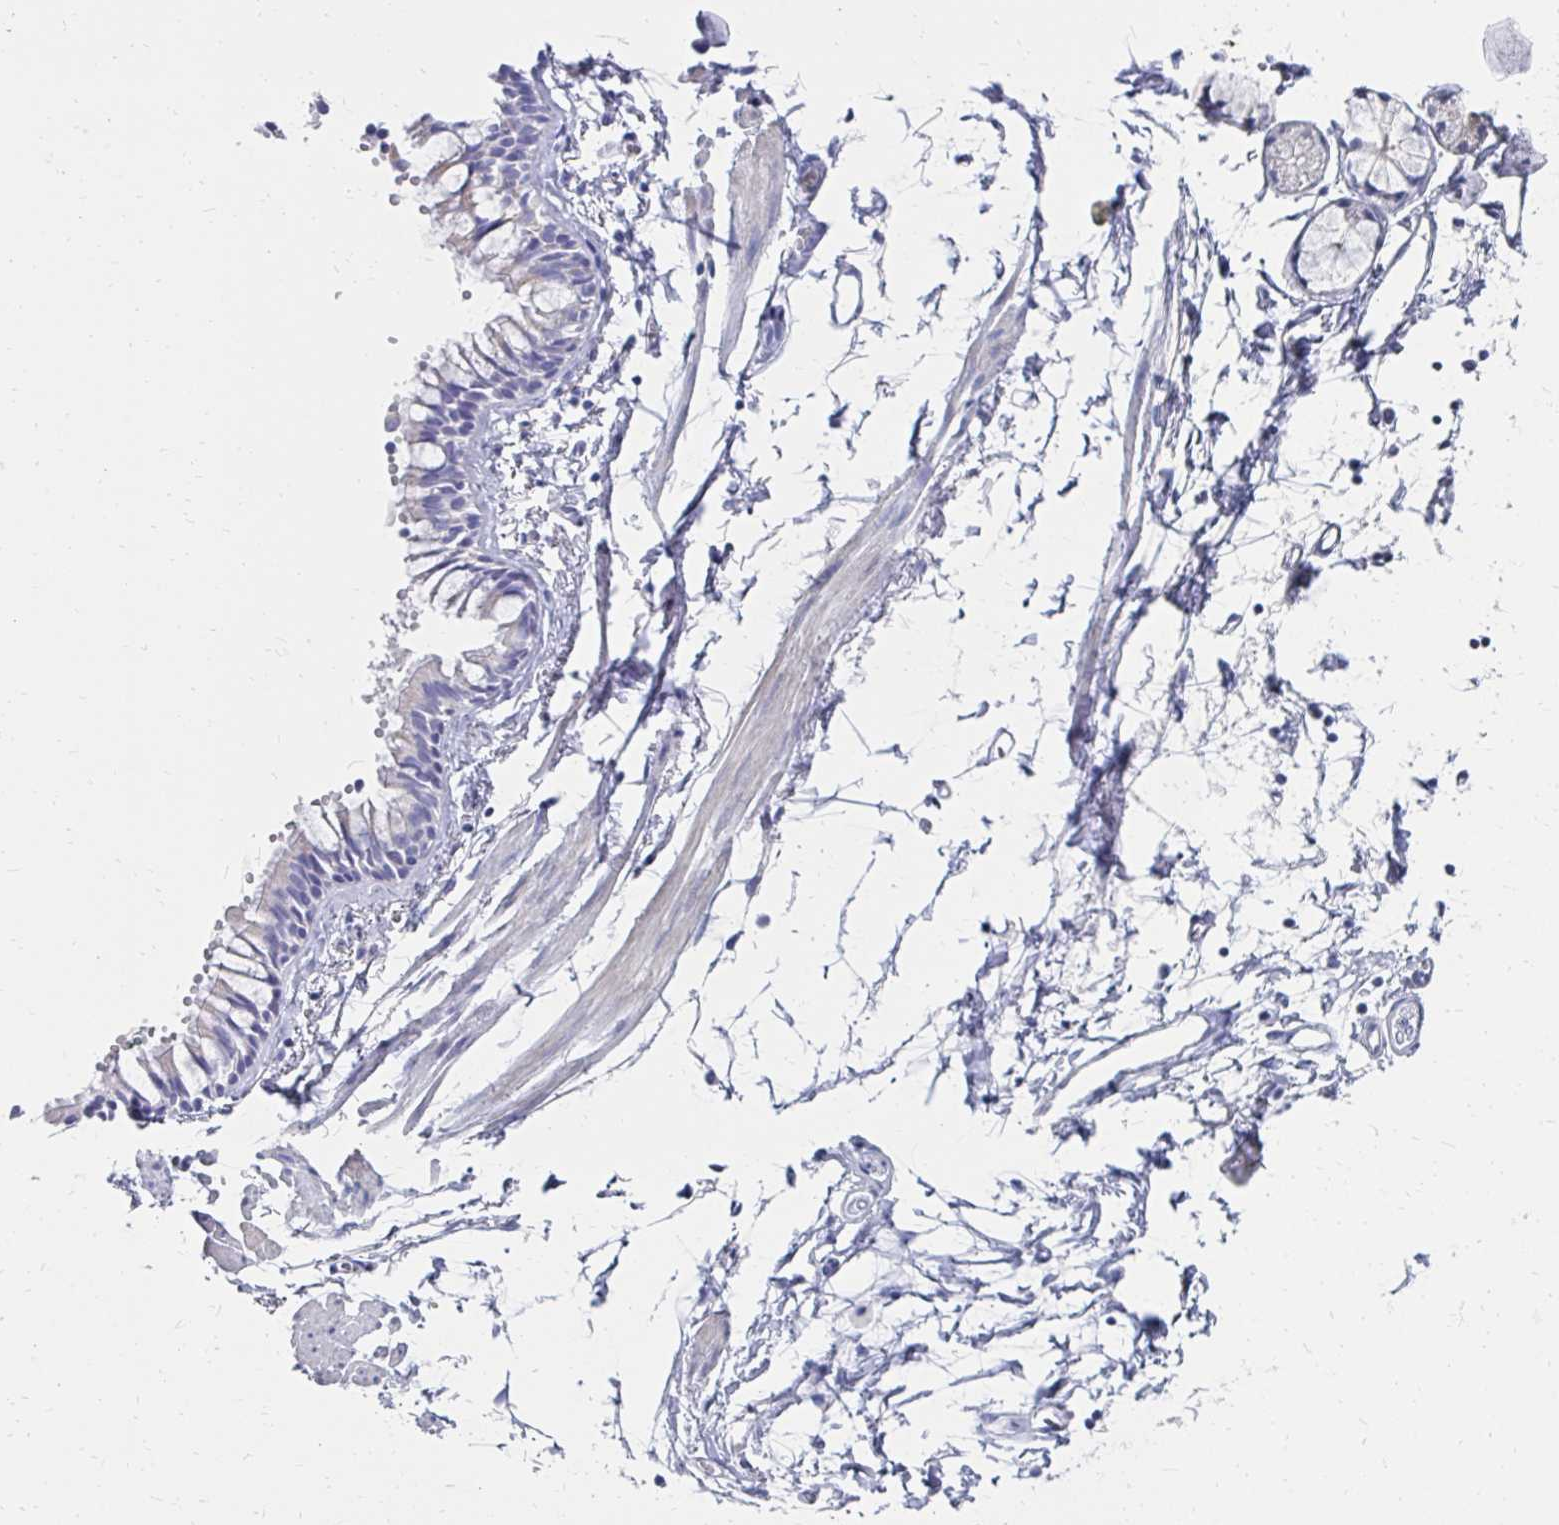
{"staining": {"intensity": "negative", "quantity": "none", "location": "none"}, "tissue": "bronchus", "cell_type": "Respiratory epithelial cells", "image_type": "normal", "snomed": [{"axis": "morphology", "description": "Normal tissue, NOS"}, {"axis": "topography", "description": "Cartilage tissue"}, {"axis": "topography", "description": "Bronchus"}], "caption": "The image demonstrates no staining of respiratory epithelial cells in benign bronchus. (DAB immunohistochemistry visualized using brightfield microscopy, high magnification).", "gene": "SYCP3", "patient": {"sex": "female", "age": 59}}